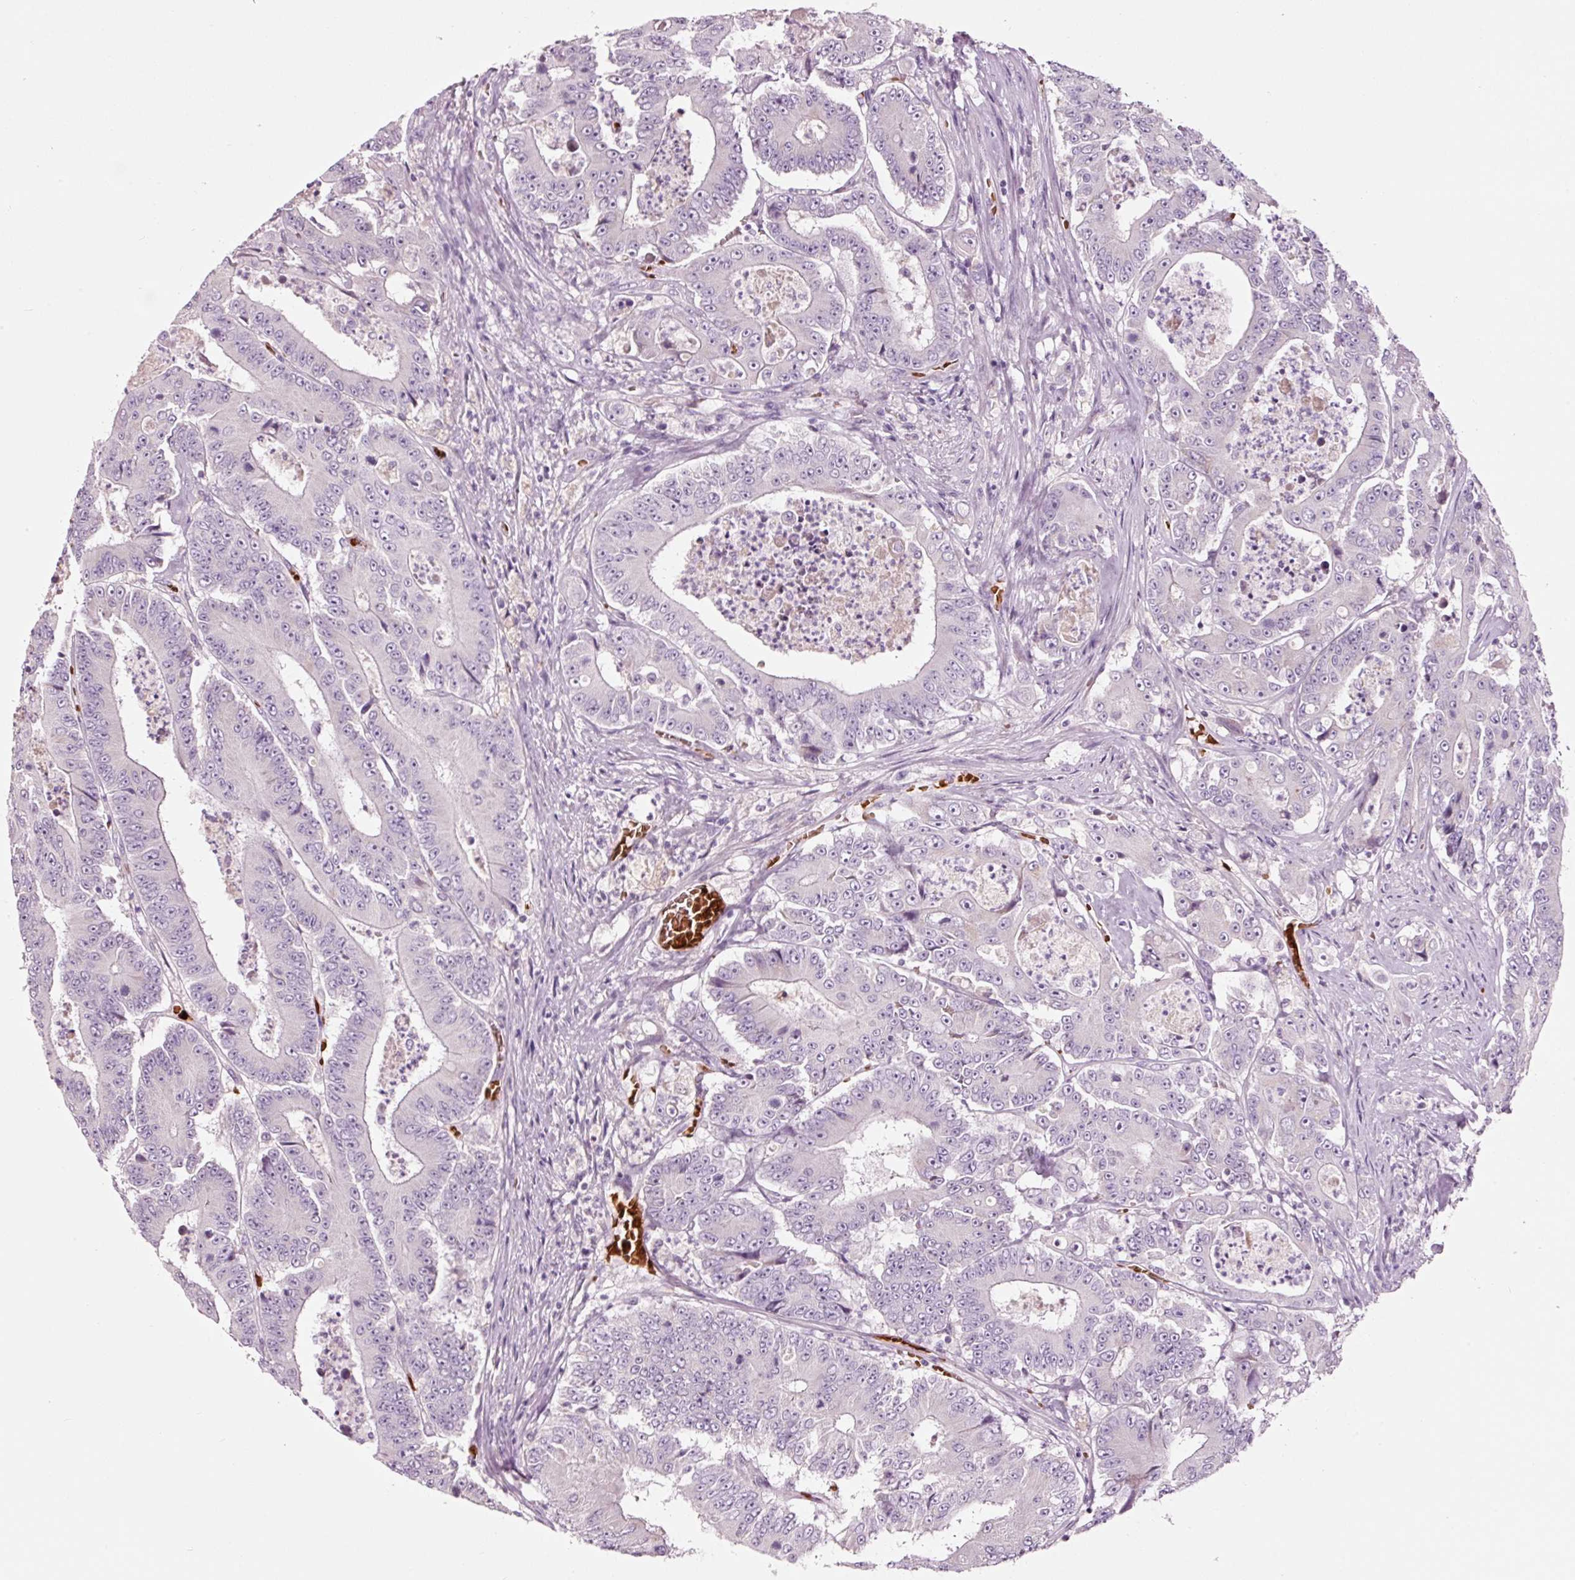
{"staining": {"intensity": "negative", "quantity": "none", "location": "none"}, "tissue": "colorectal cancer", "cell_type": "Tumor cells", "image_type": "cancer", "snomed": [{"axis": "morphology", "description": "Adenocarcinoma, NOS"}, {"axis": "topography", "description": "Colon"}], "caption": "This is an immunohistochemistry photomicrograph of human adenocarcinoma (colorectal). There is no staining in tumor cells.", "gene": "LDHAL6B", "patient": {"sex": "male", "age": 83}}